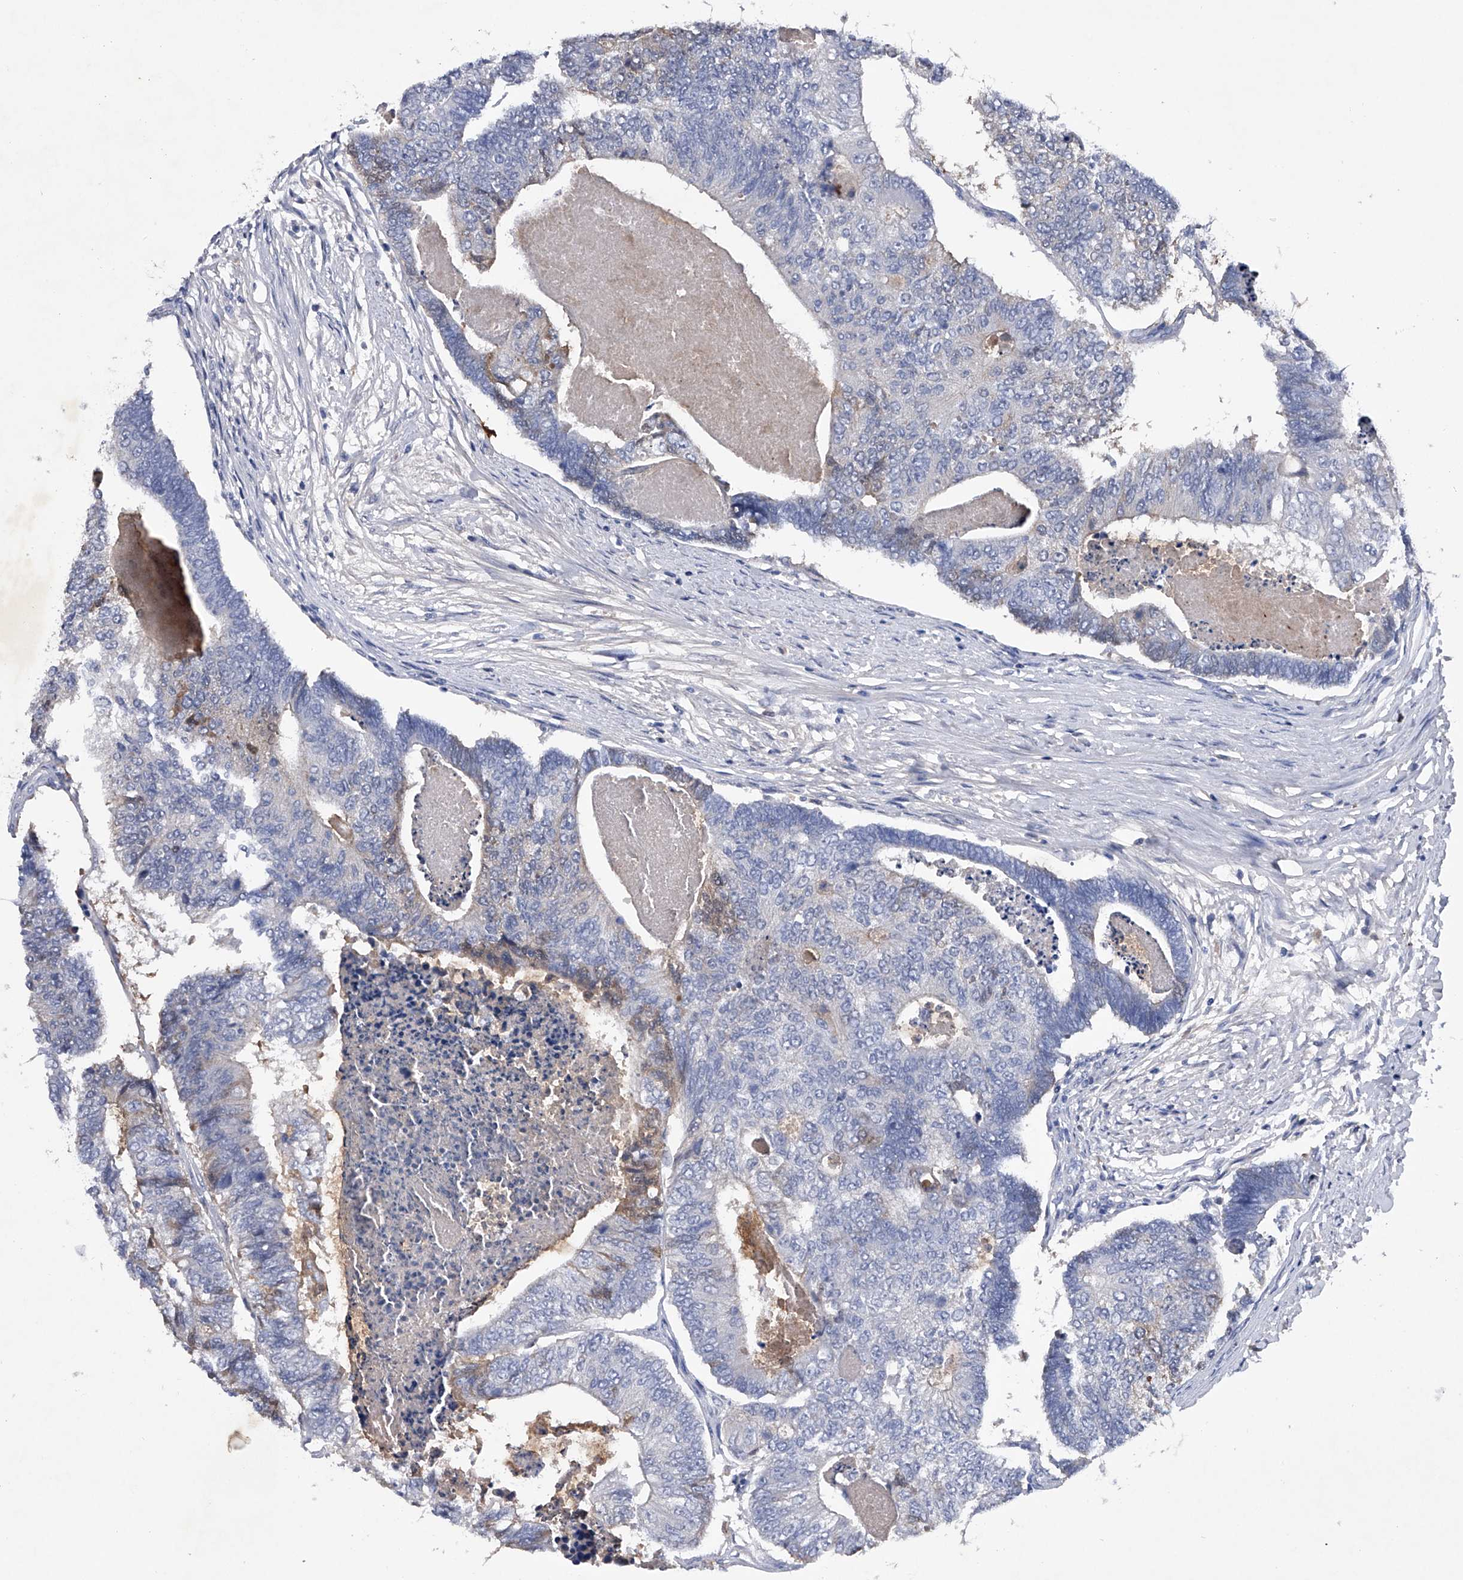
{"staining": {"intensity": "negative", "quantity": "none", "location": "none"}, "tissue": "colorectal cancer", "cell_type": "Tumor cells", "image_type": "cancer", "snomed": [{"axis": "morphology", "description": "Adenocarcinoma, NOS"}, {"axis": "topography", "description": "Colon"}], "caption": "IHC histopathology image of neoplastic tissue: colorectal adenocarcinoma stained with DAB (3,3'-diaminobenzidine) shows no significant protein positivity in tumor cells.", "gene": "ASNS", "patient": {"sex": "female", "age": 67}}